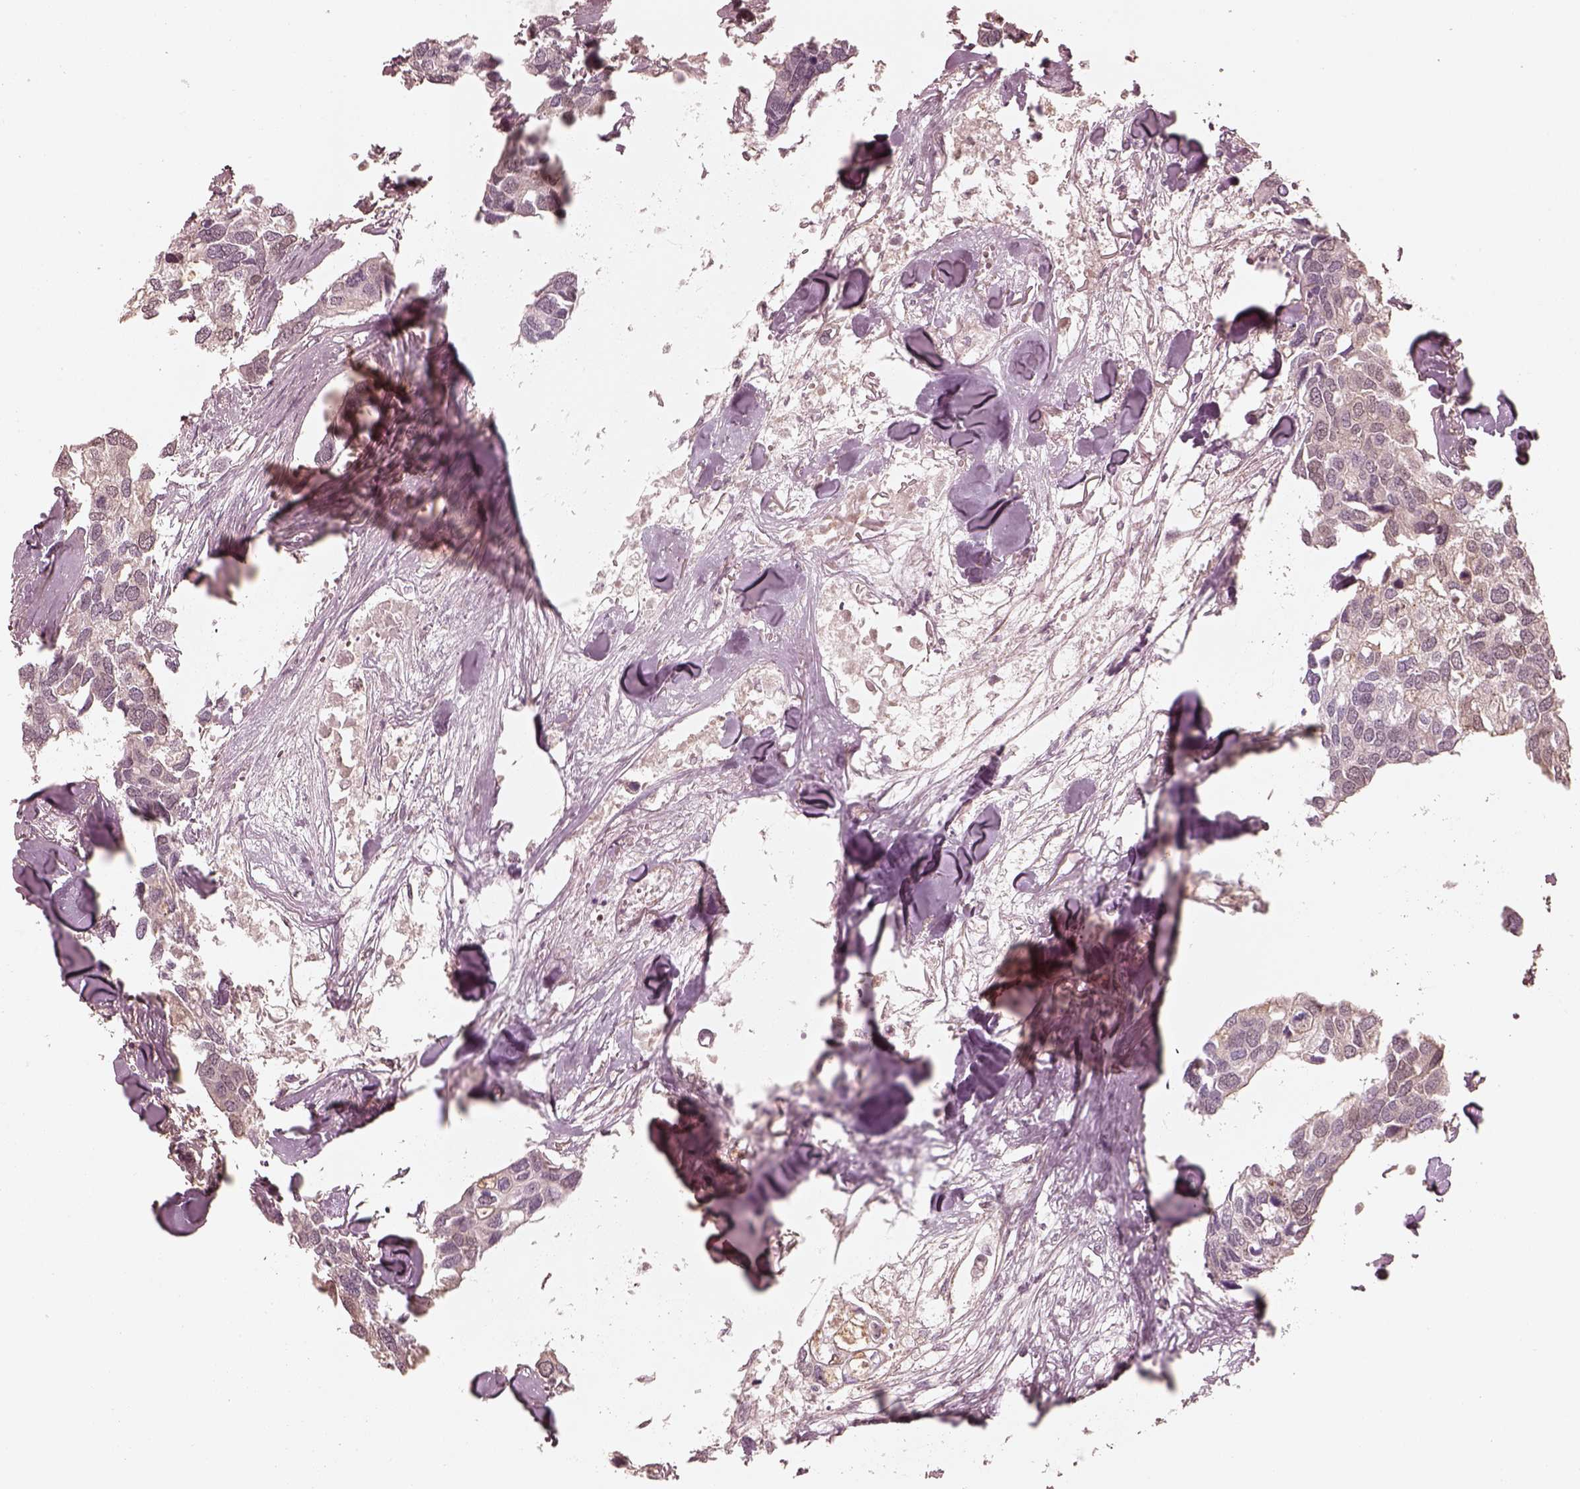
{"staining": {"intensity": "negative", "quantity": "none", "location": "none"}, "tissue": "breast cancer", "cell_type": "Tumor cells", "image_type": "cancer", "snomed": [{"axis": "morphology", "description": "Duct carcinoma"}, {"axis": "topography", "description": "Breast"}], "caption": "This photomicrograph is of breast intraductal carcinoma stained with immunohistochemistry (IHC) to label a protein in brown with the nuclei are counter-stained blue. There is no positivity in tumor cells. (Immunohistochemistry (ihc), brightfield microscopy, high magnification).", "gene": "KIF5C", "patient": {"sex": "female", "age": 83}}